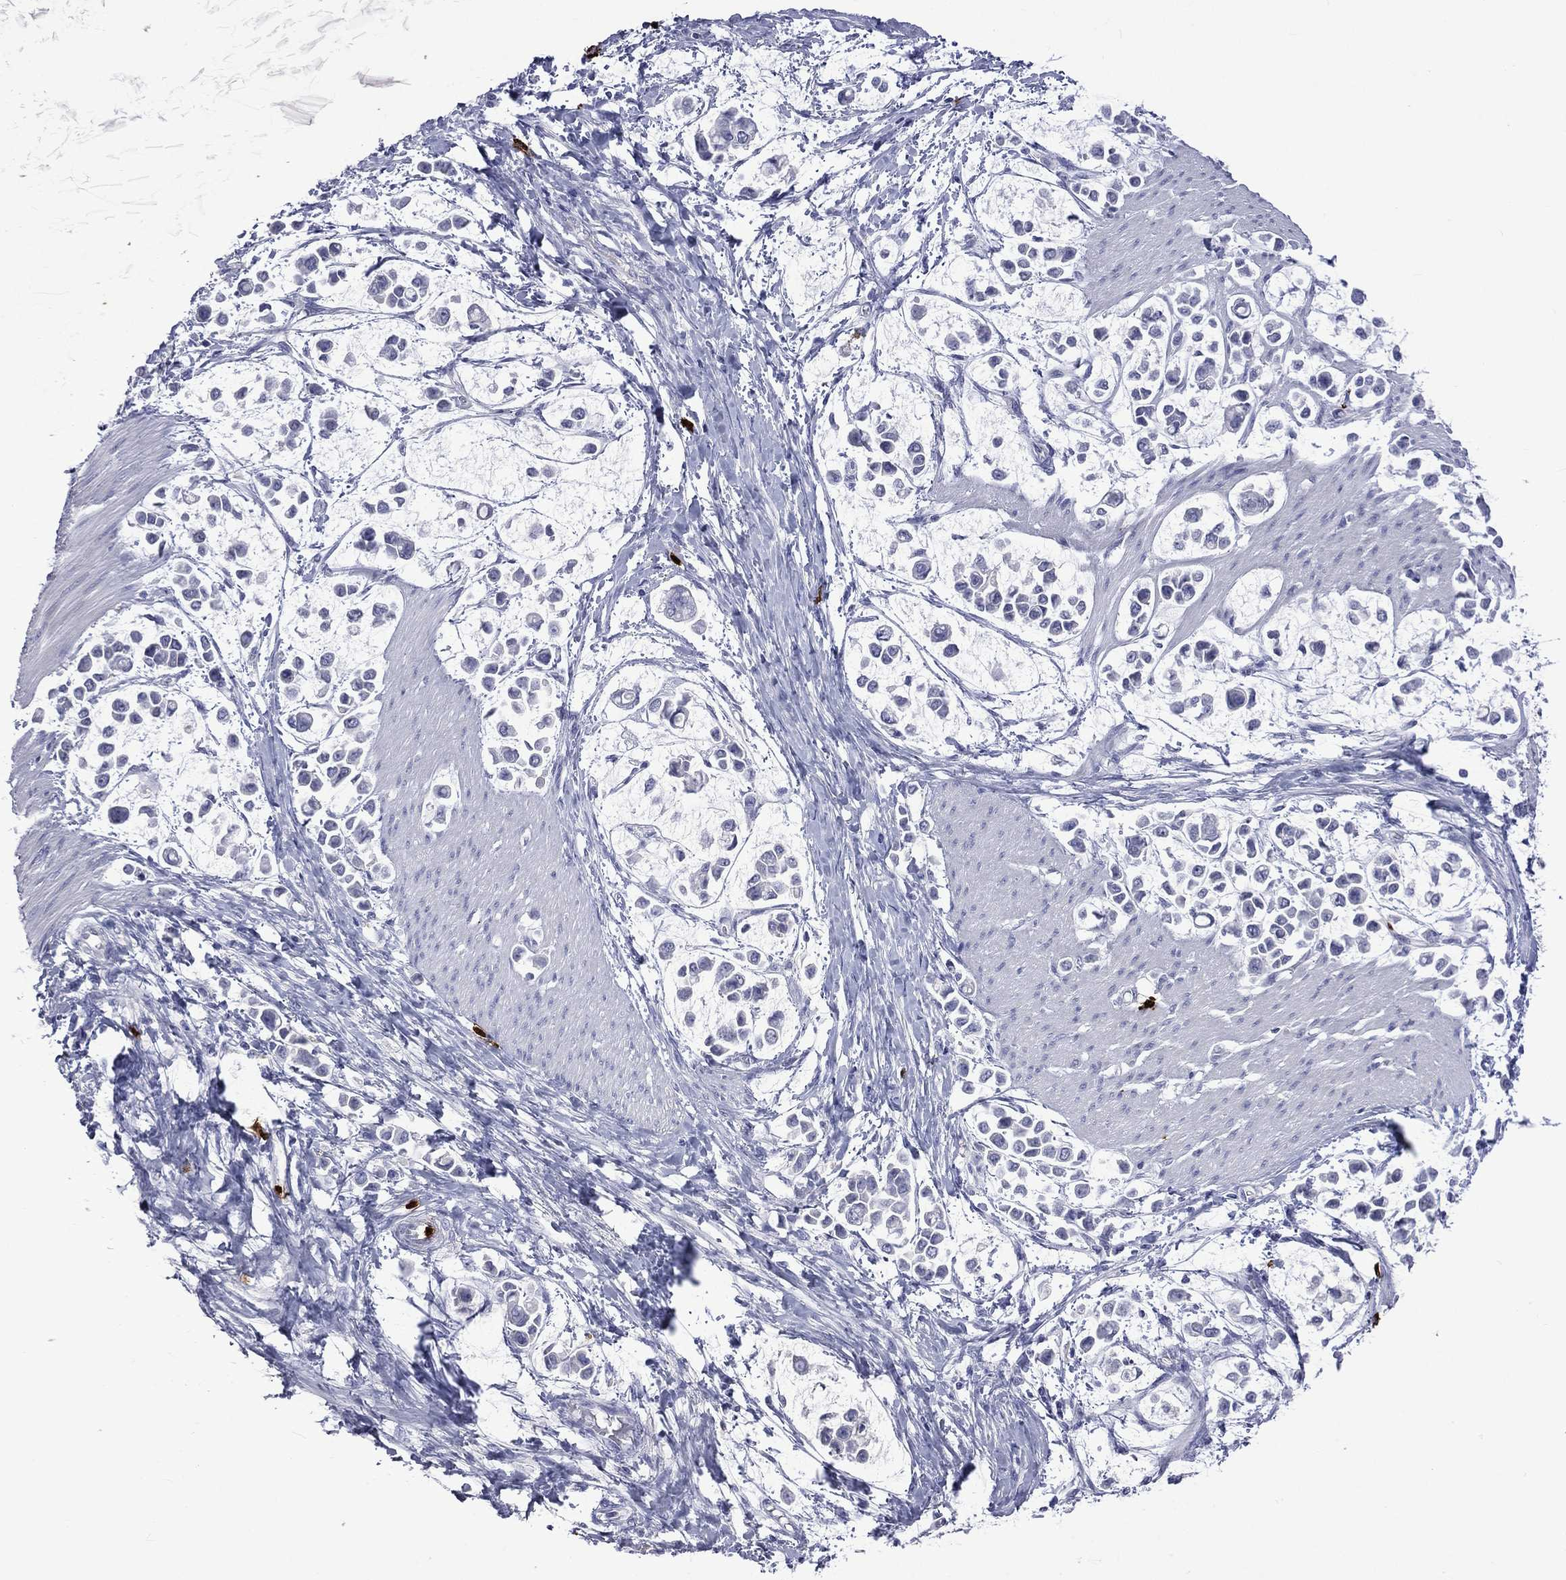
{"staining": {"intensity": "negative", "quantity": "none", "location": "none"}, "tissue": "stomach cancer", "cell_type": "Tumor cells", "image_type": "cancer", "snomed": [{"axis": "morphology", "description": "Adenocarcinoma, NOS"}, {"axis": "topography", "description": "Stomach"}], "caption": "Tumor cells show no significant expression in adenocarcinoma (stomach).", "gene": "ELANE", "patient": {"sex": "male", "age": 82}}